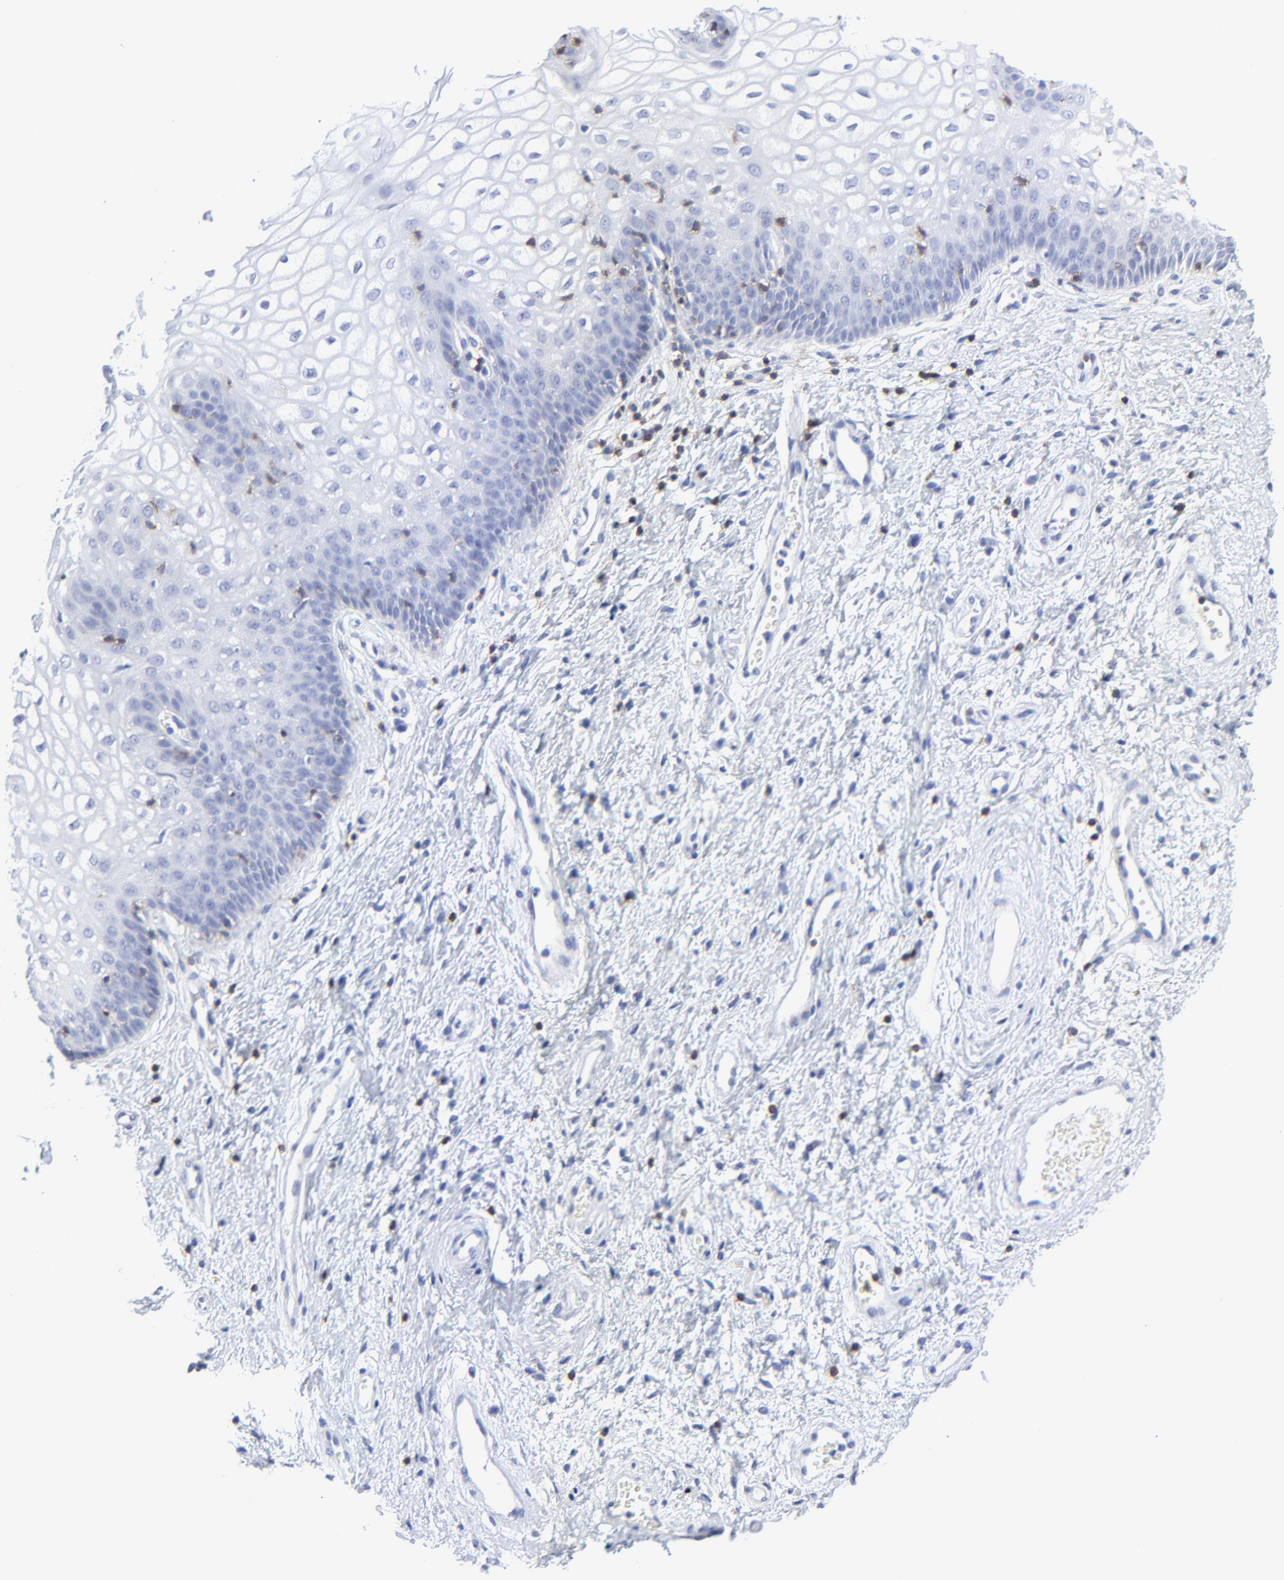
{"staining": {"intensity": "negative", "quantity": "none", "location": "none"}, "tissue": "vagina", "cell_type": "Squamous epithelial cells", "image_type": "normal", "snomed": [{"axis": "morphology", "description": "Normal tissue, NOS"}, {"axis": "topography", "description": "Vagina"}], "caption": "Immunohistochemical staining of normal human vagina displays no significant expression in squamous epithelial cells.", "gene": "LCK", "patient": {"sex": "female", "age": 34}}